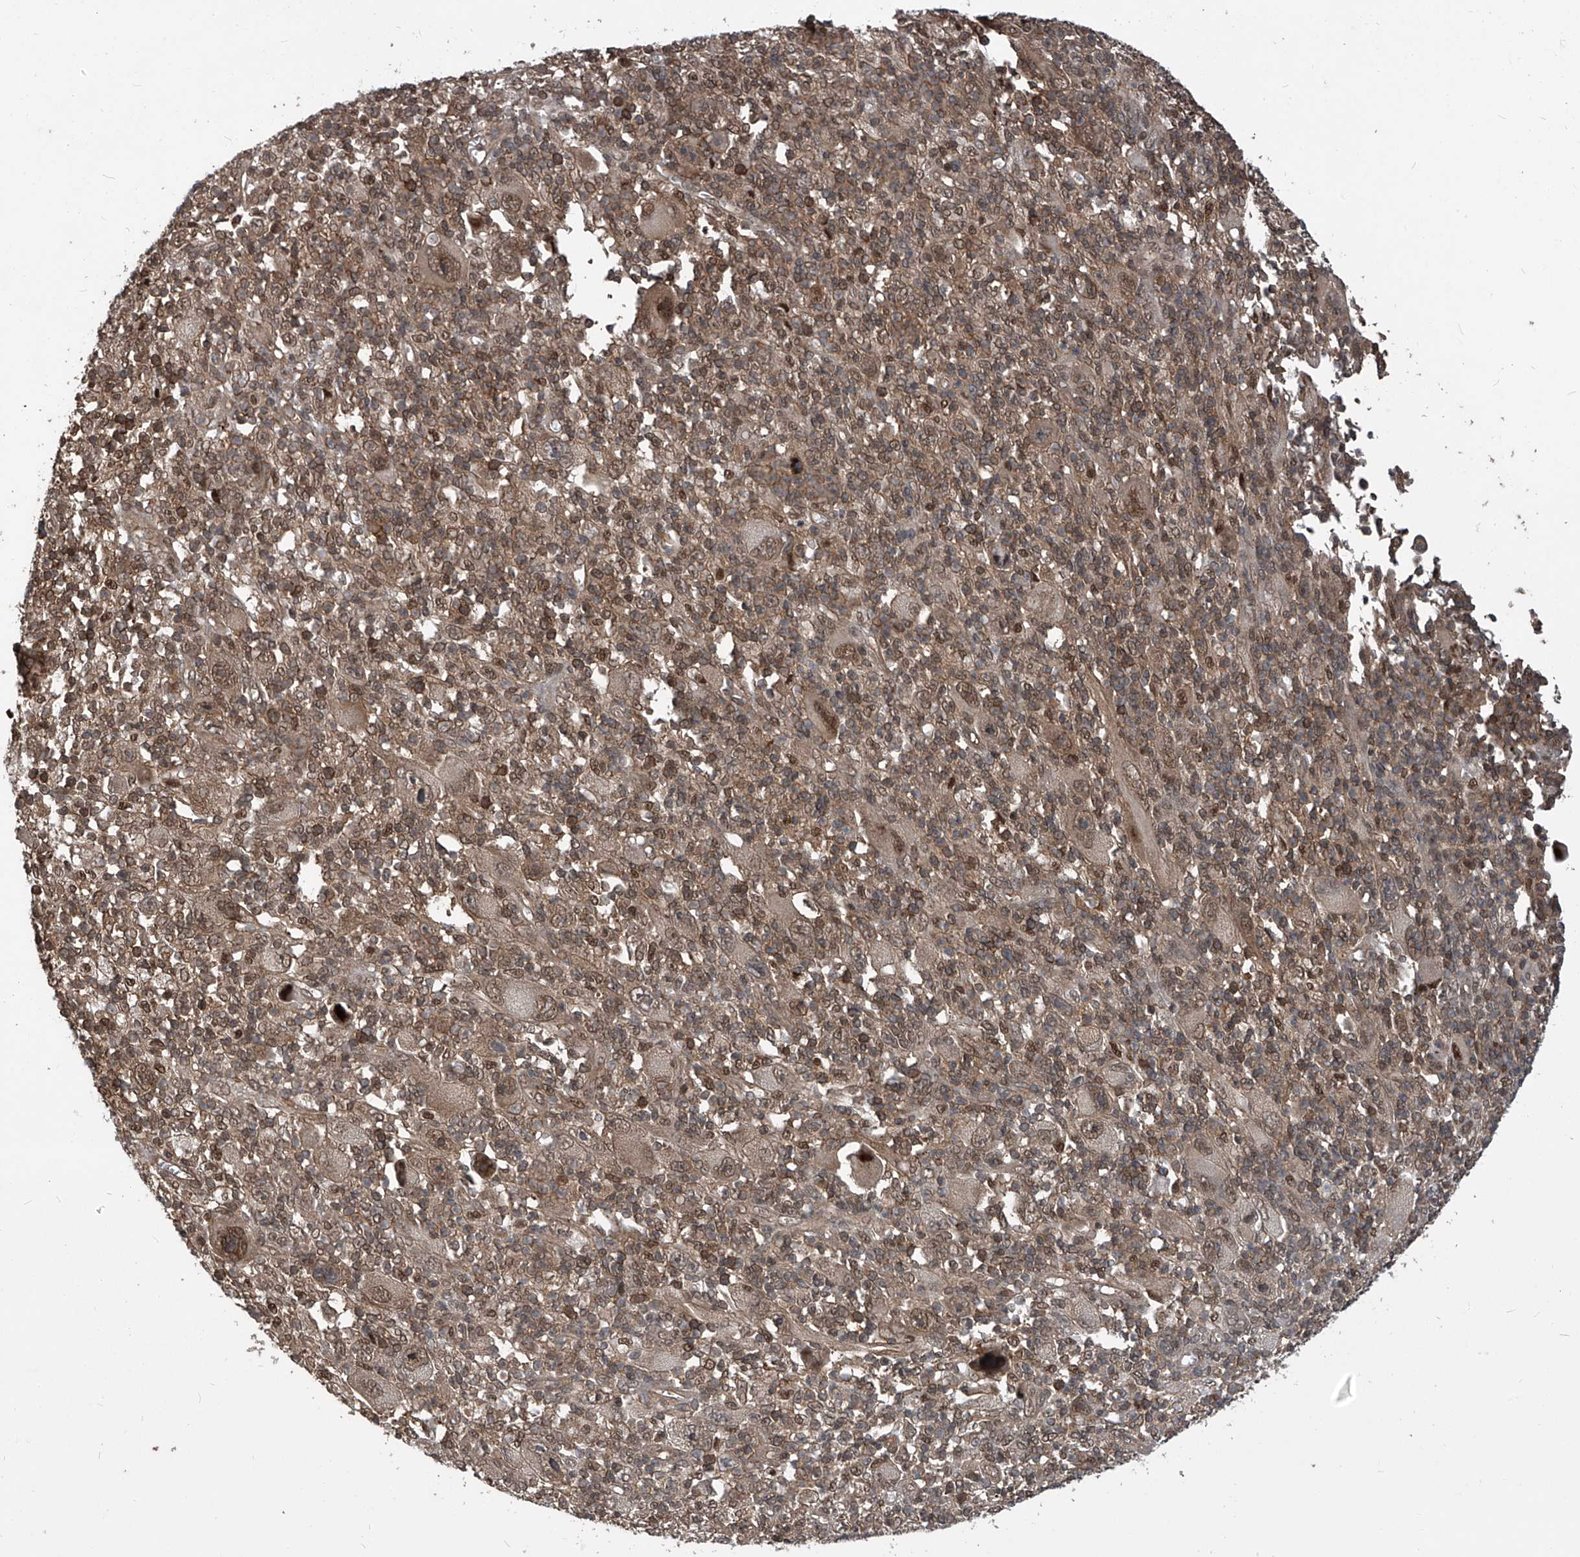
{"staining": {"intensity": "moderate", "quantity": "25%-75%", "location": "cytoplasmic/membranous,nuclear"}, "tissue": "melanoma", "cell_type": "Tumor cells", "image_type": "cancer", "snomed": [{"axis": "morphology", "description": "Malignant melanoma, Metastatic site"}, {"axis": "topography", "description": "Skin"}], "caption": "An immunohistochemistry (IHC) histopathology image of neoplastic tissue is shown. Protein staining in brown labels moderate cytoplasmic/membranous and nuclear positivity in melanoma within tumor cells. (DAB (3,3'-diaminobenzidine) IHC with brightfield microscopy, high magnification).", "gene": "PSMB1", "patient": {"sex": "female", "age": 56}}